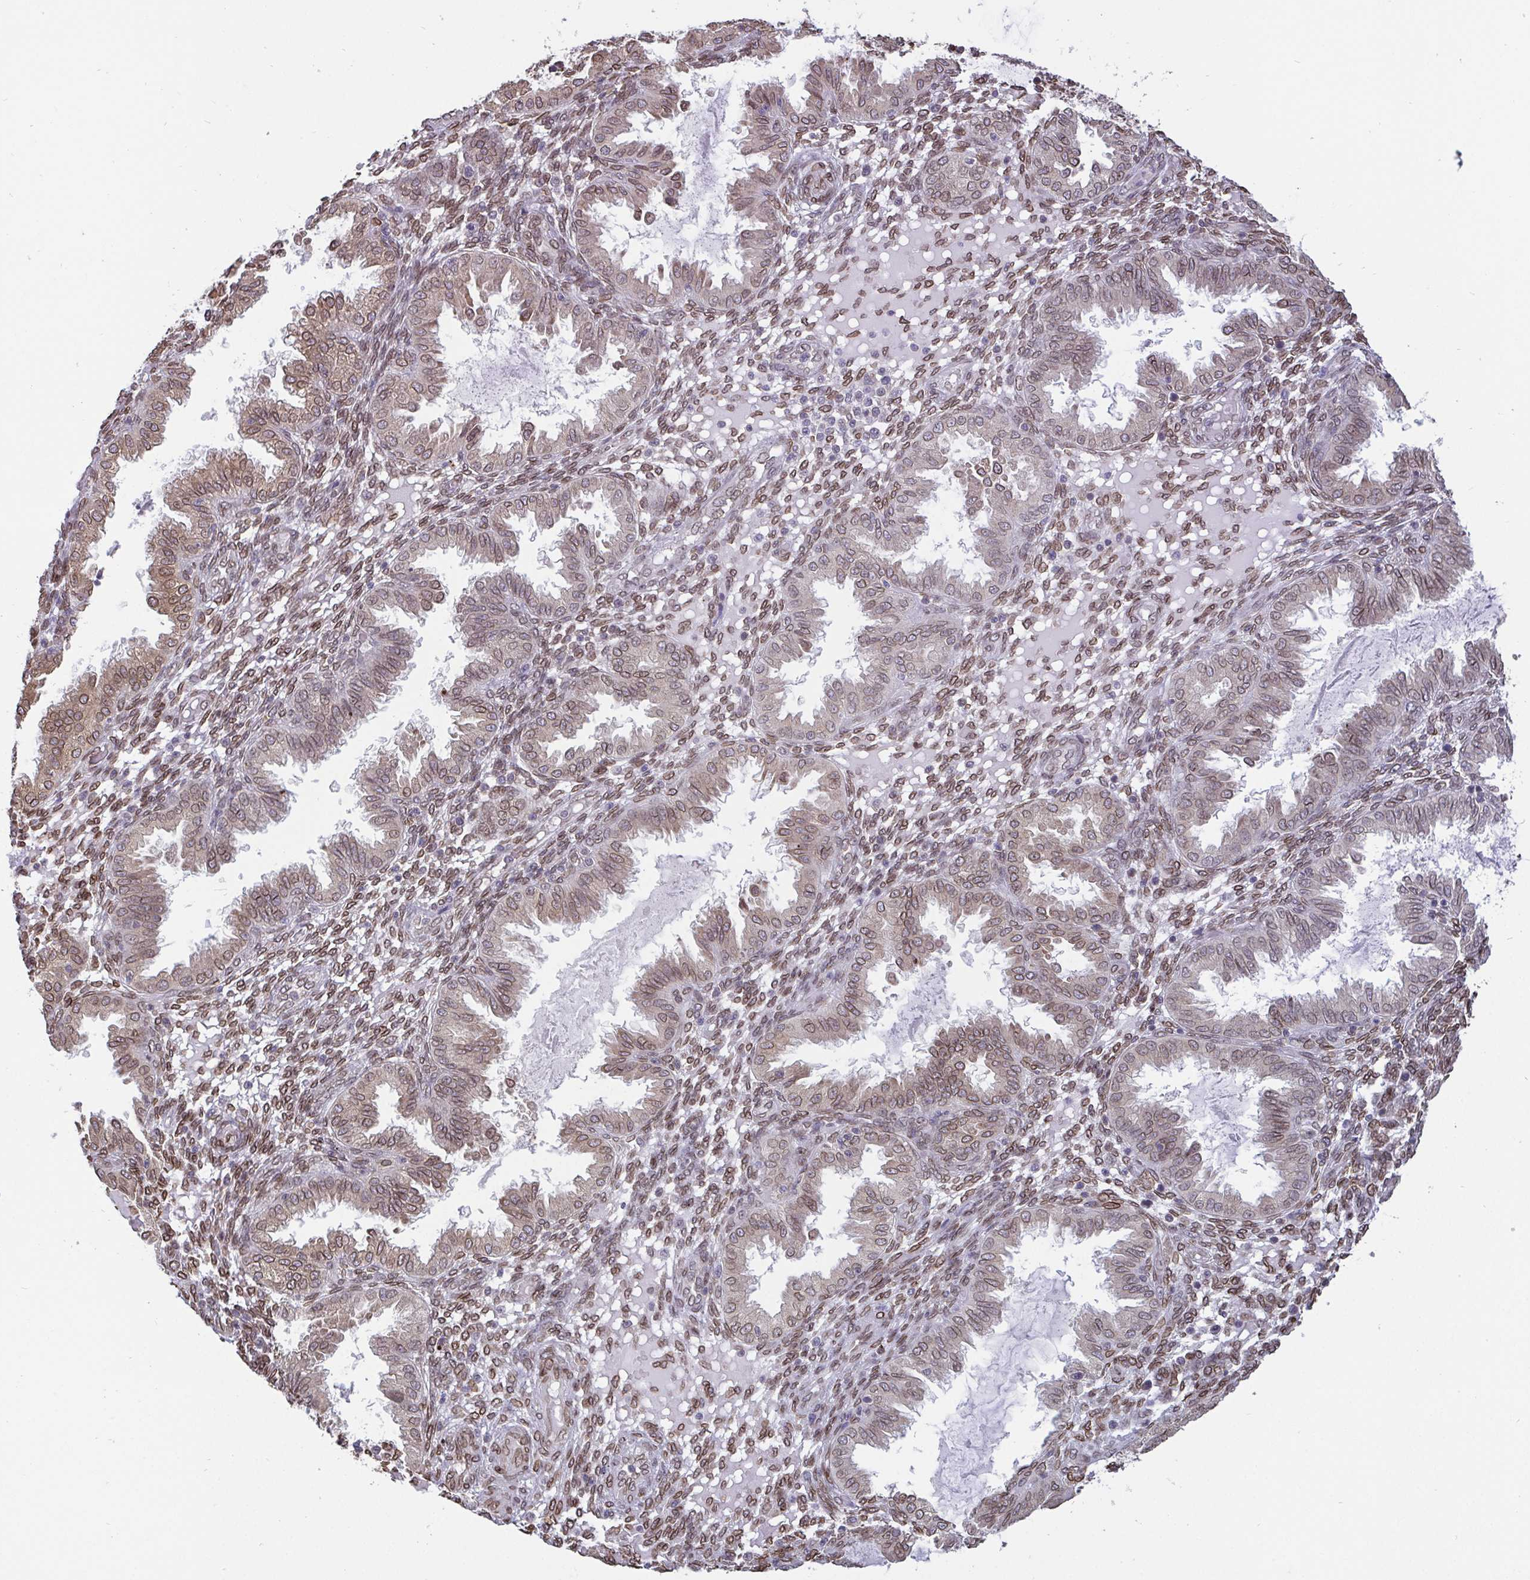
{"staining": {"intensity": "moderate", "quantity": ">75%", "location": "cytoplasmic/membranous,nuclear"}, "tissue": "endometrium", "cell_type": "Cells in endometrial stroma", "image_type": "normal", "snomed": [{"axis": "morphology", "description": "Normal tissue, NOS"}, {"axis": "topography", "description": "Endometrium"}], "caption": "The photomicrograph reveals a brown stain indicating the presence of a protein in the cytoplasmic/membranous,nuclear of cells in endometrial stroma in endometrium.", "gene": "EMD", "patient": {"sex": "female", "age": 33}}